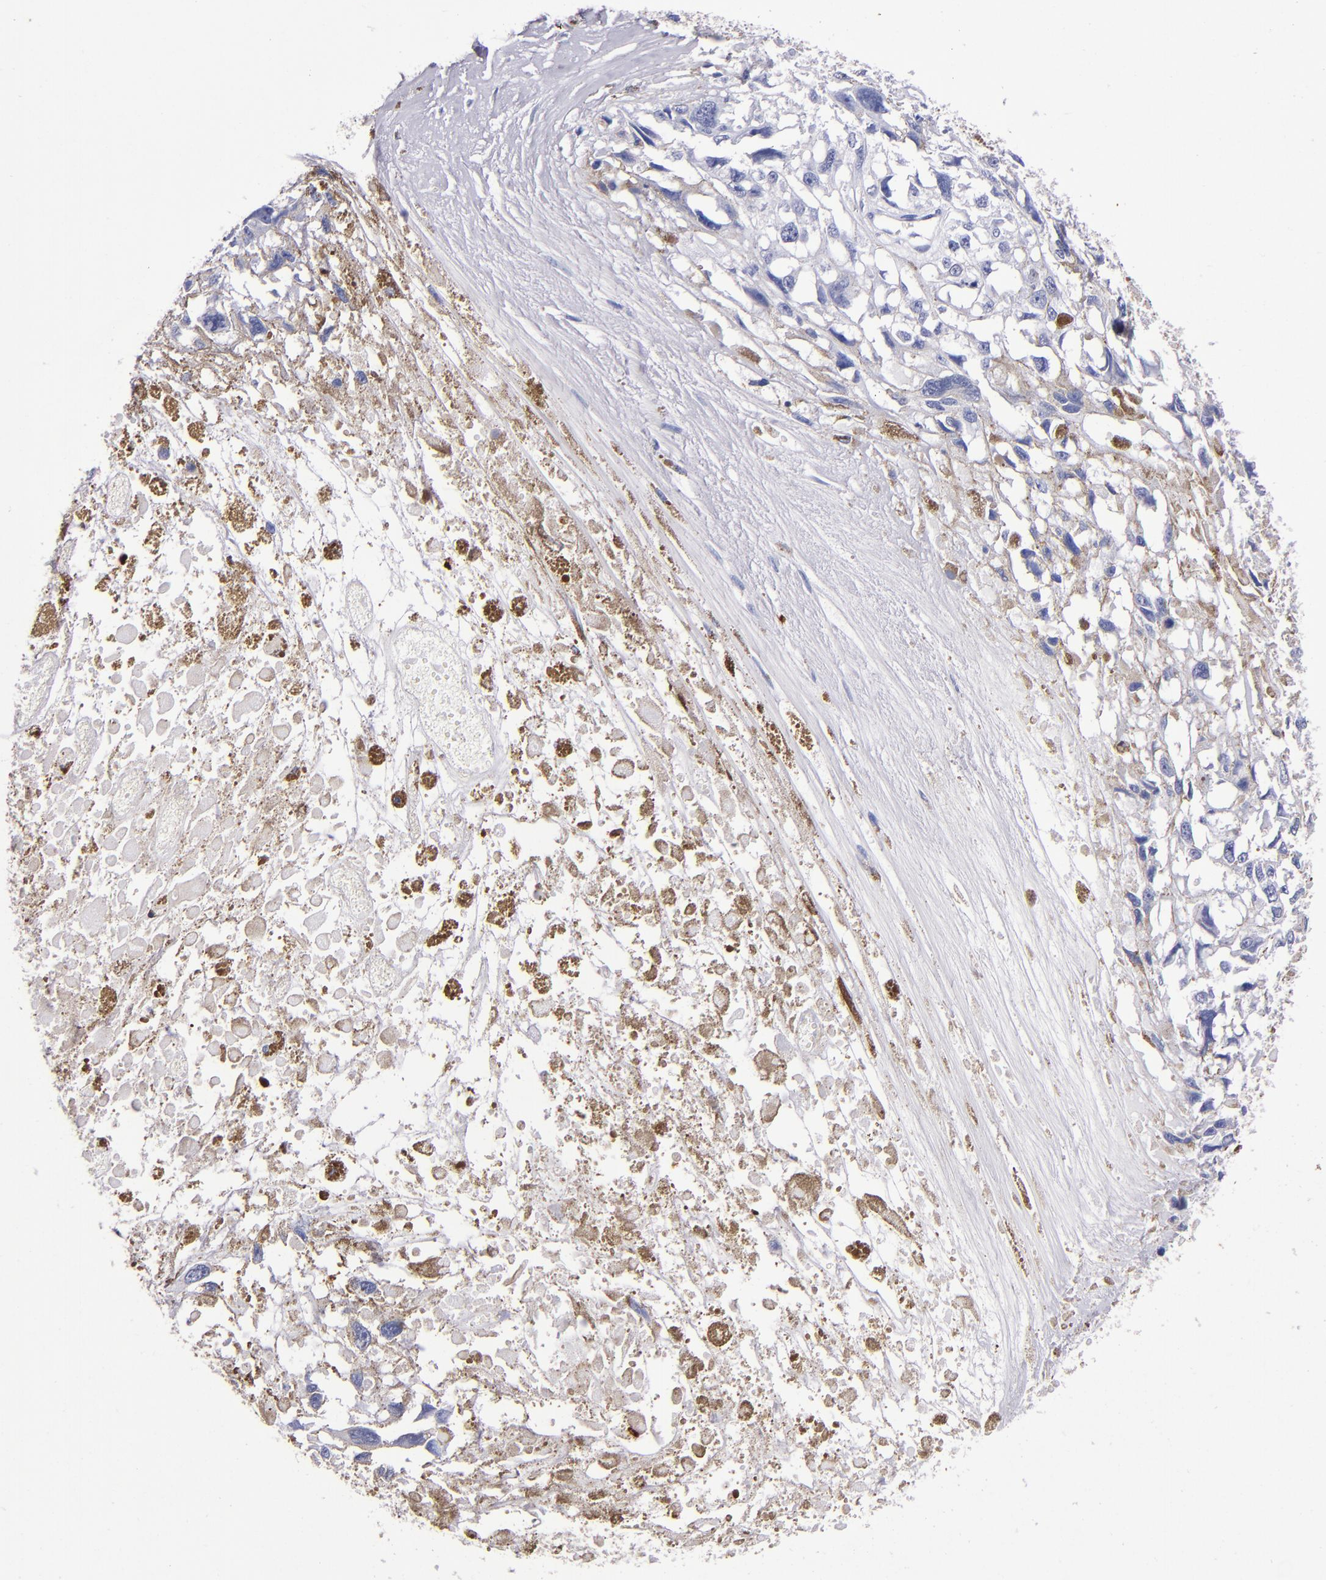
{"staining": {"intensity": "moderate", "quantity": "<25%", "location": "cytoplasmic/membranous"}, "tissue": "melanoma", "cell_type": "Tumor cells", "image_type": "cancer", "snomed": [{"axis": "morphology", "description": "Malignant melanoma, Metastatic site"}, {"axis": "topography", "description": "Lymph node"}], "caption": "Tumor cells exhibit moderate cytoplasmic/membranous positivity in about <25% of cells in malignant melanoma (metastatic site). Nuclei are stained in blue.", "gene": "S100A8", "patient": {"sex": "male", "age": 59}}